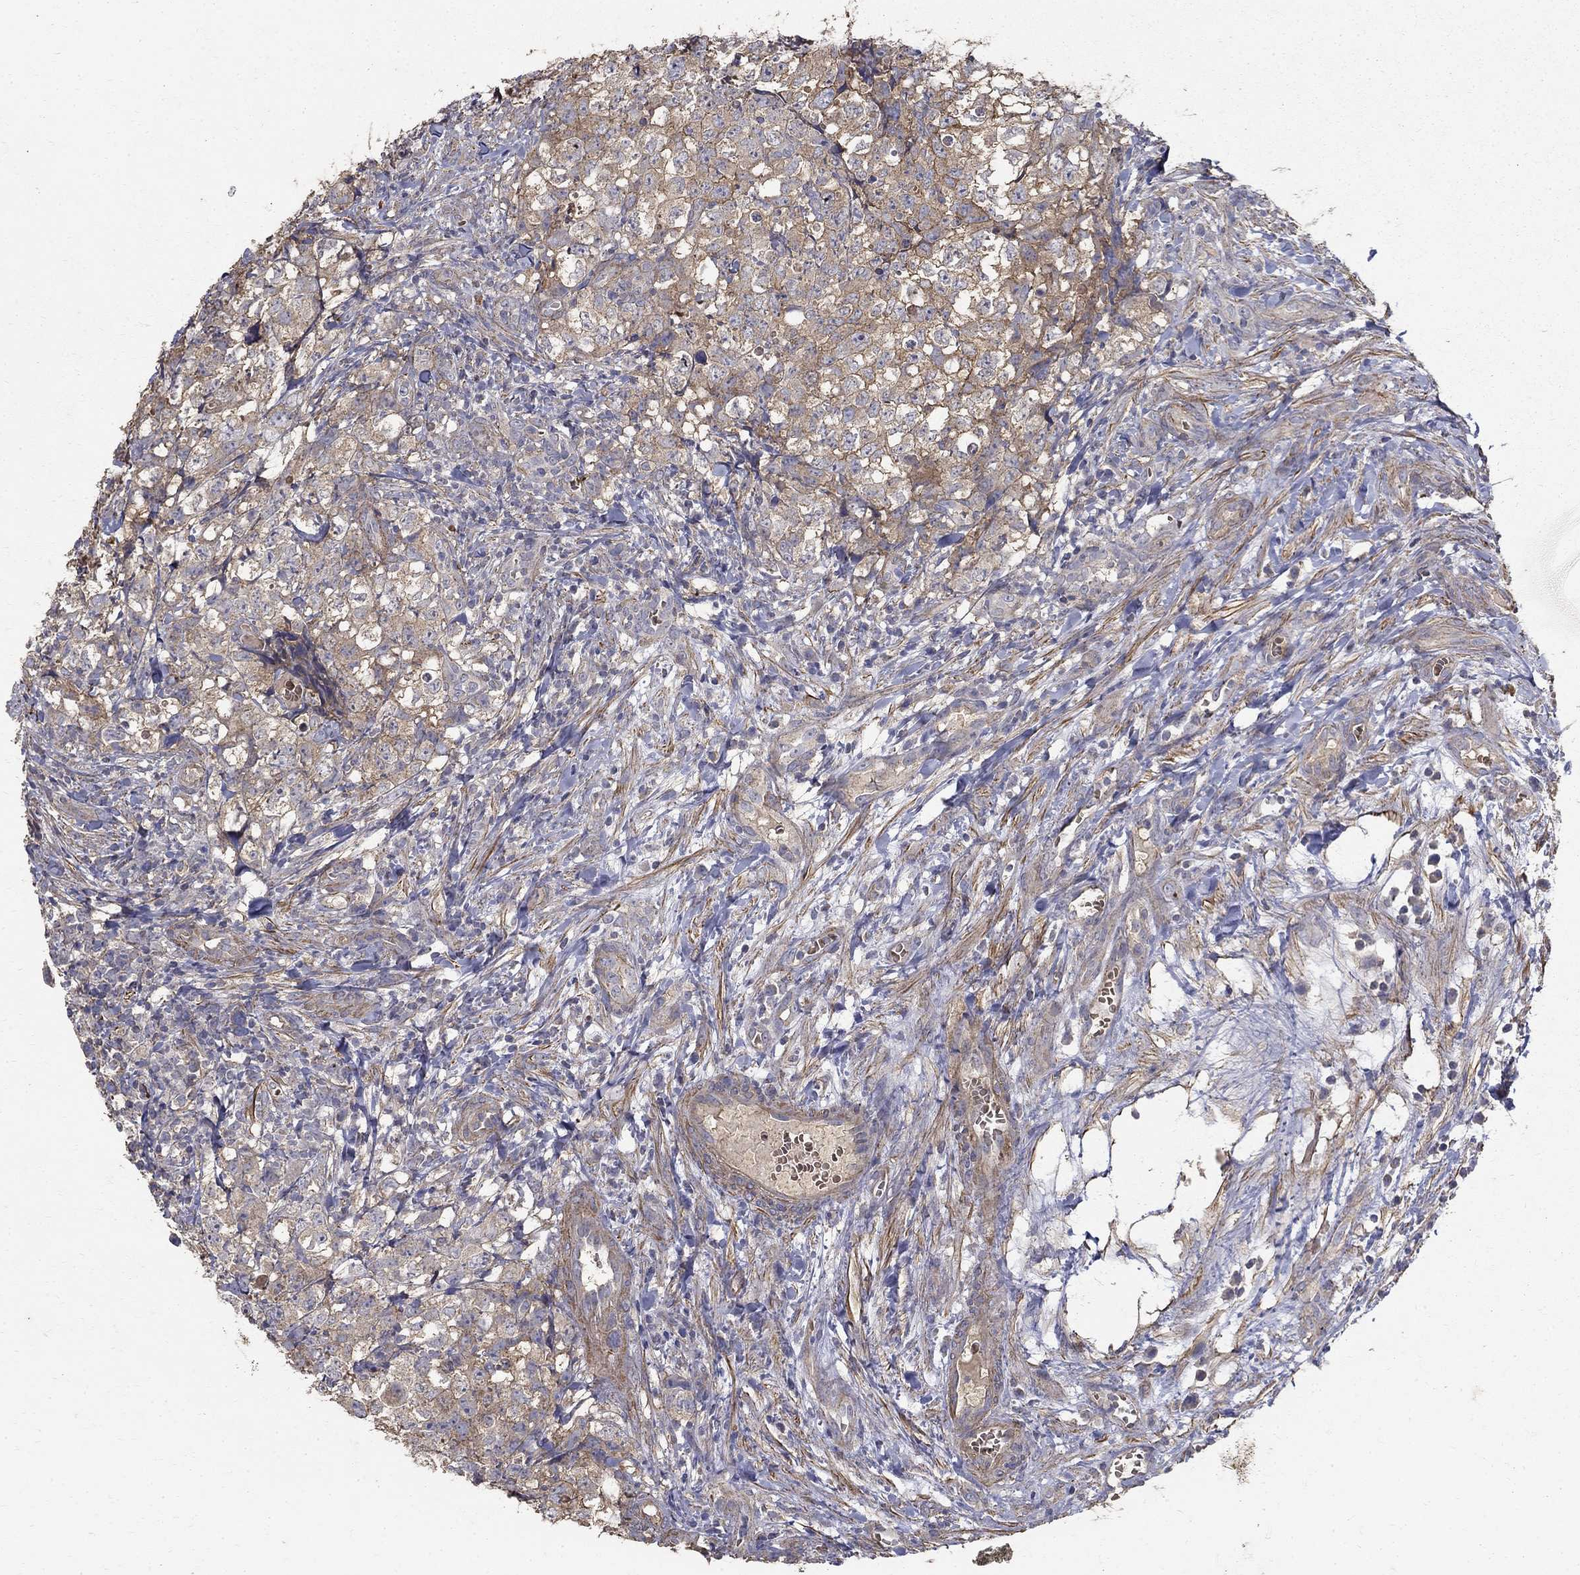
{"staining": {"intensity": "moderate", "quantity": "25%-75%", "location": "cytoplasmic/membranous"}, "tissue": "testis cancer", "cell_type": "Tumor cells", "image_type": "cancer", "snomed": [{"axis": "morphology", "description": "Carcinoma, Embryonal, NOS"}, {"axis": "topography", "description": "Testis"}], "caption": "This image displays IHC staining of human testis cancer, with medium moderate cytoplasmic/membranous staining in about 25%-75% of tumor cells.", "gene": "MPP2", "patient": {"sex": "male", "age": 23}}